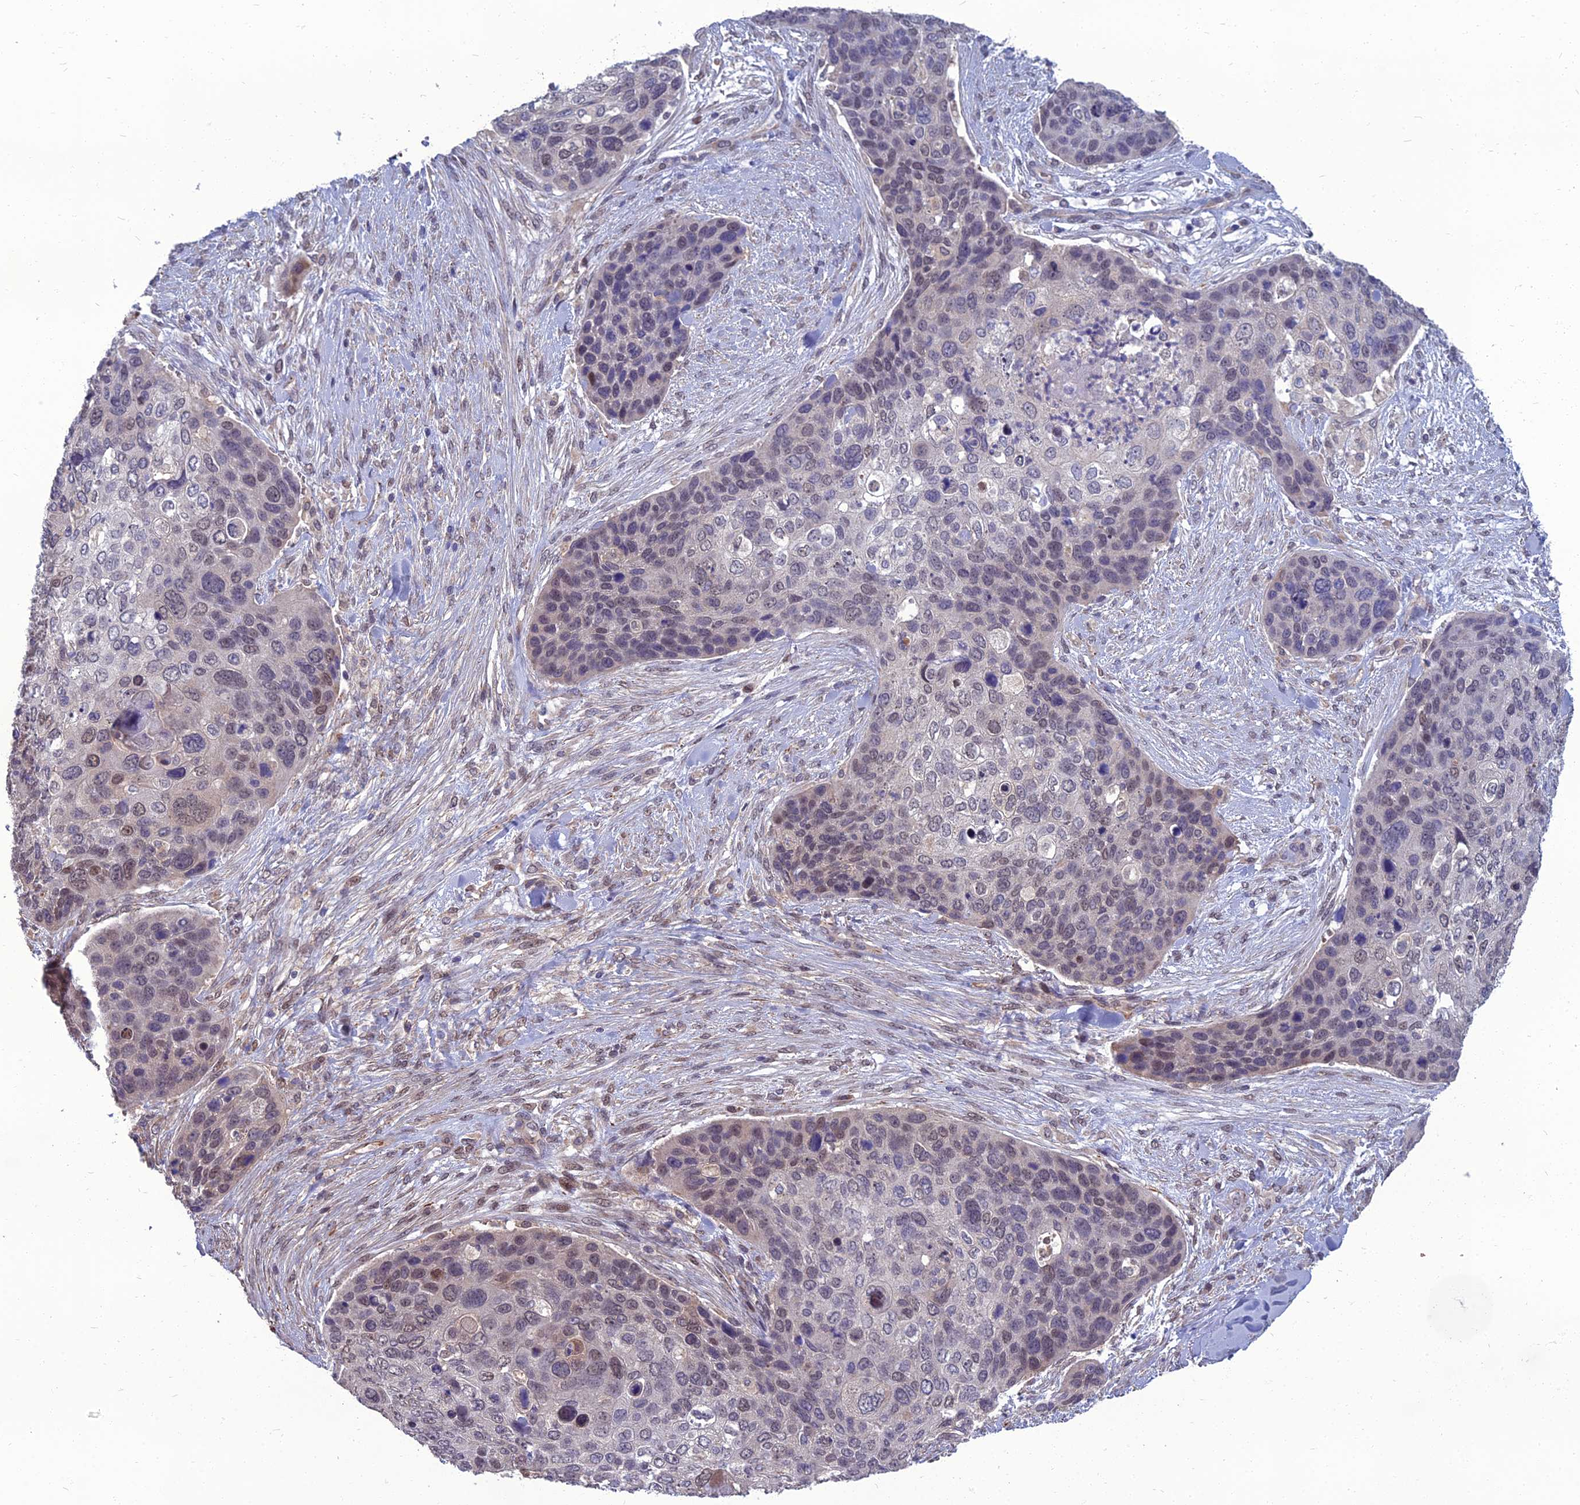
{"staining": {"intensity": "moderate", "quantity": "<25%", "location": "nuclear"}, "tissue": "skin cancer", "cell_type": "Tumor cells", "image_type": "cancer", "snomed": [{"axis": "morphology", "description": "Basal cell carcinoma"}, {"axis": "topography", "description": "Skin"}], "caption": "Skin cancer (basal cell carcinoma) was stained to show a protein in brown. There is low levels of moderate nuclear staining in about <25% of tumor cells.", "gene": "NR4A3", "patient": {"sex": "female", "age": 74}}